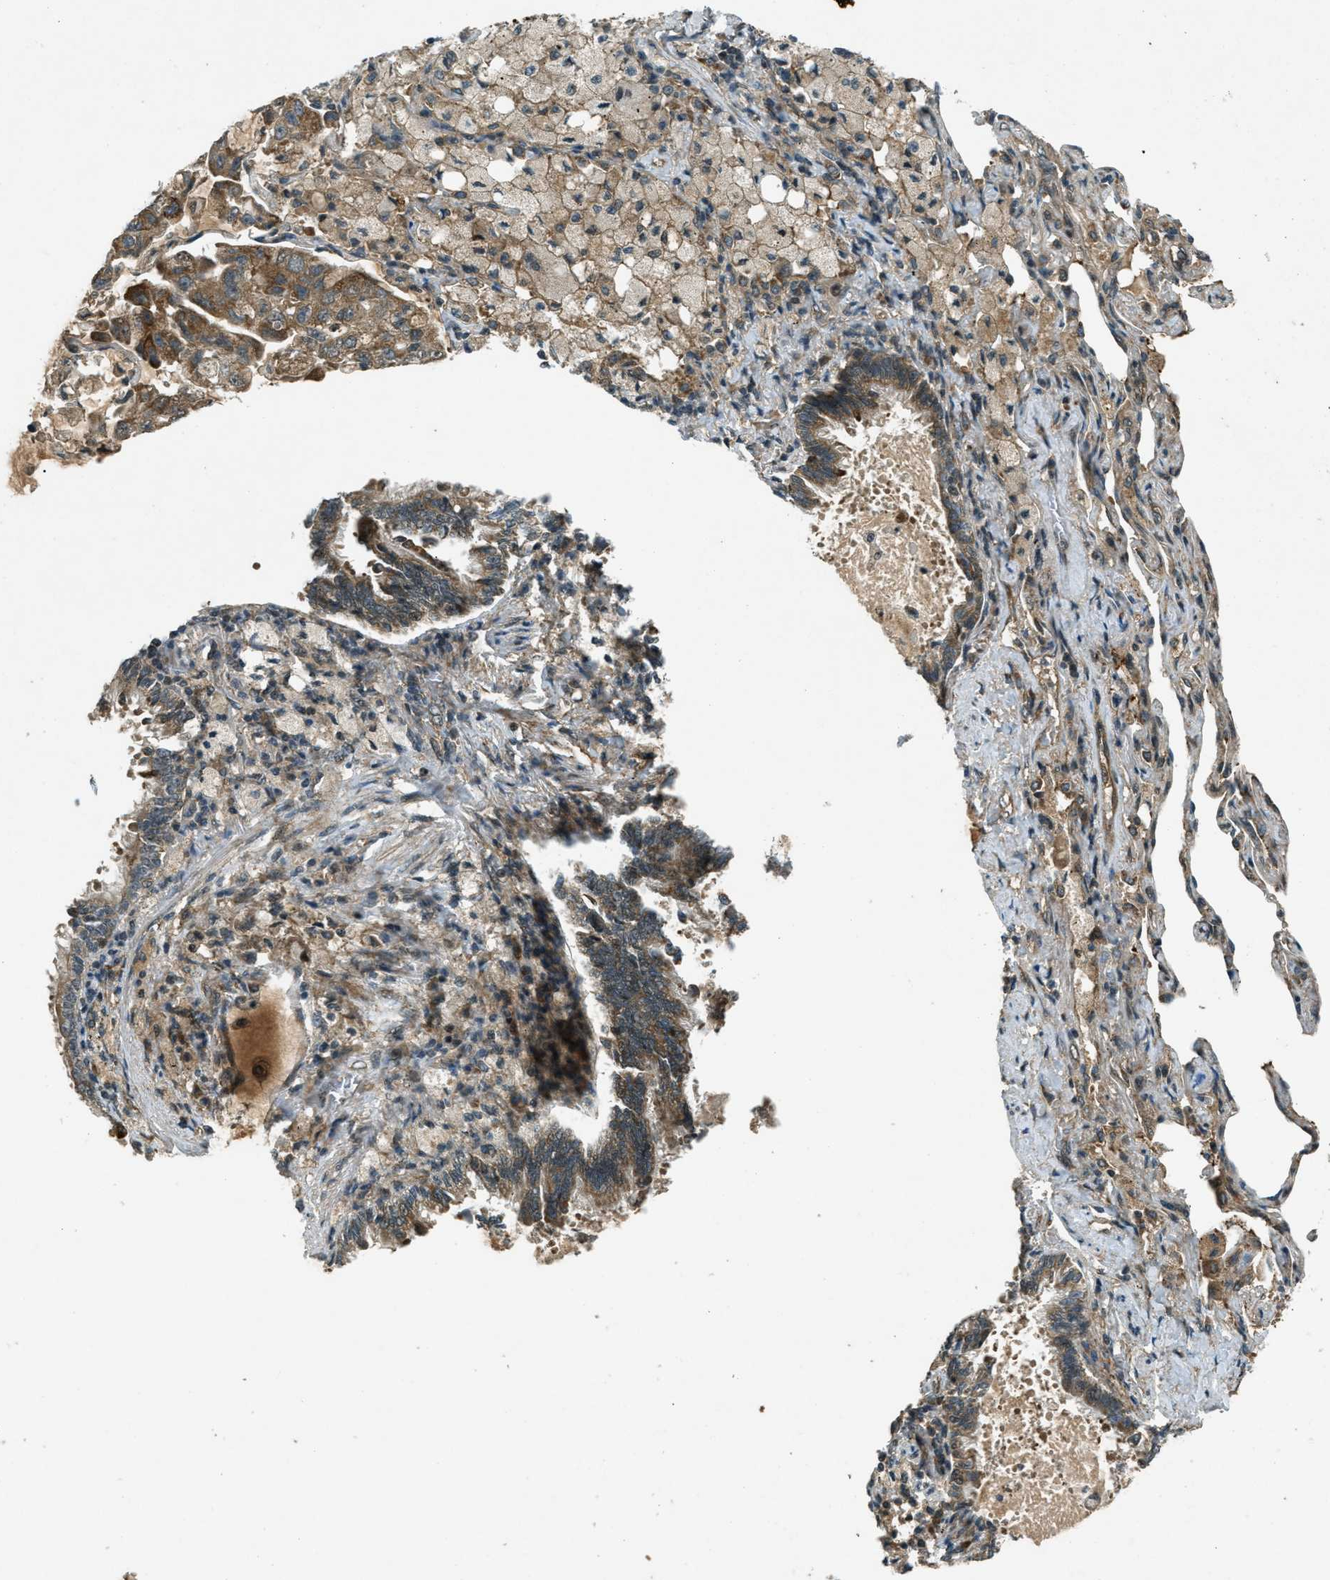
{"staining": {"intensity": "moderate", "quantity": ">75%", "location": "cytoplasmic/membranous"}, "tissue": "lung cancer", "cell_type": "Tumor cells", "image_type": "cancer", "snomed": [{"axis": "morphology", "description": "Adenocarcinoma, NOS"}, {"axis": "topography", "description": "Lung"}], "caption": "High-power microscopy captured an immunohistochemistry (IHC) photomicrograph of lung cancer (adenocarcinoma), revealing moderate cytoplasmic/membranous staining in approximately >75% of tumor cells. (DAB (3,3'-diaminobenzidine) IHC with brightfield microscopy, high magnification).", "gene": "EIF2AK3", "patient": {"sex": "male", "age": 64}}